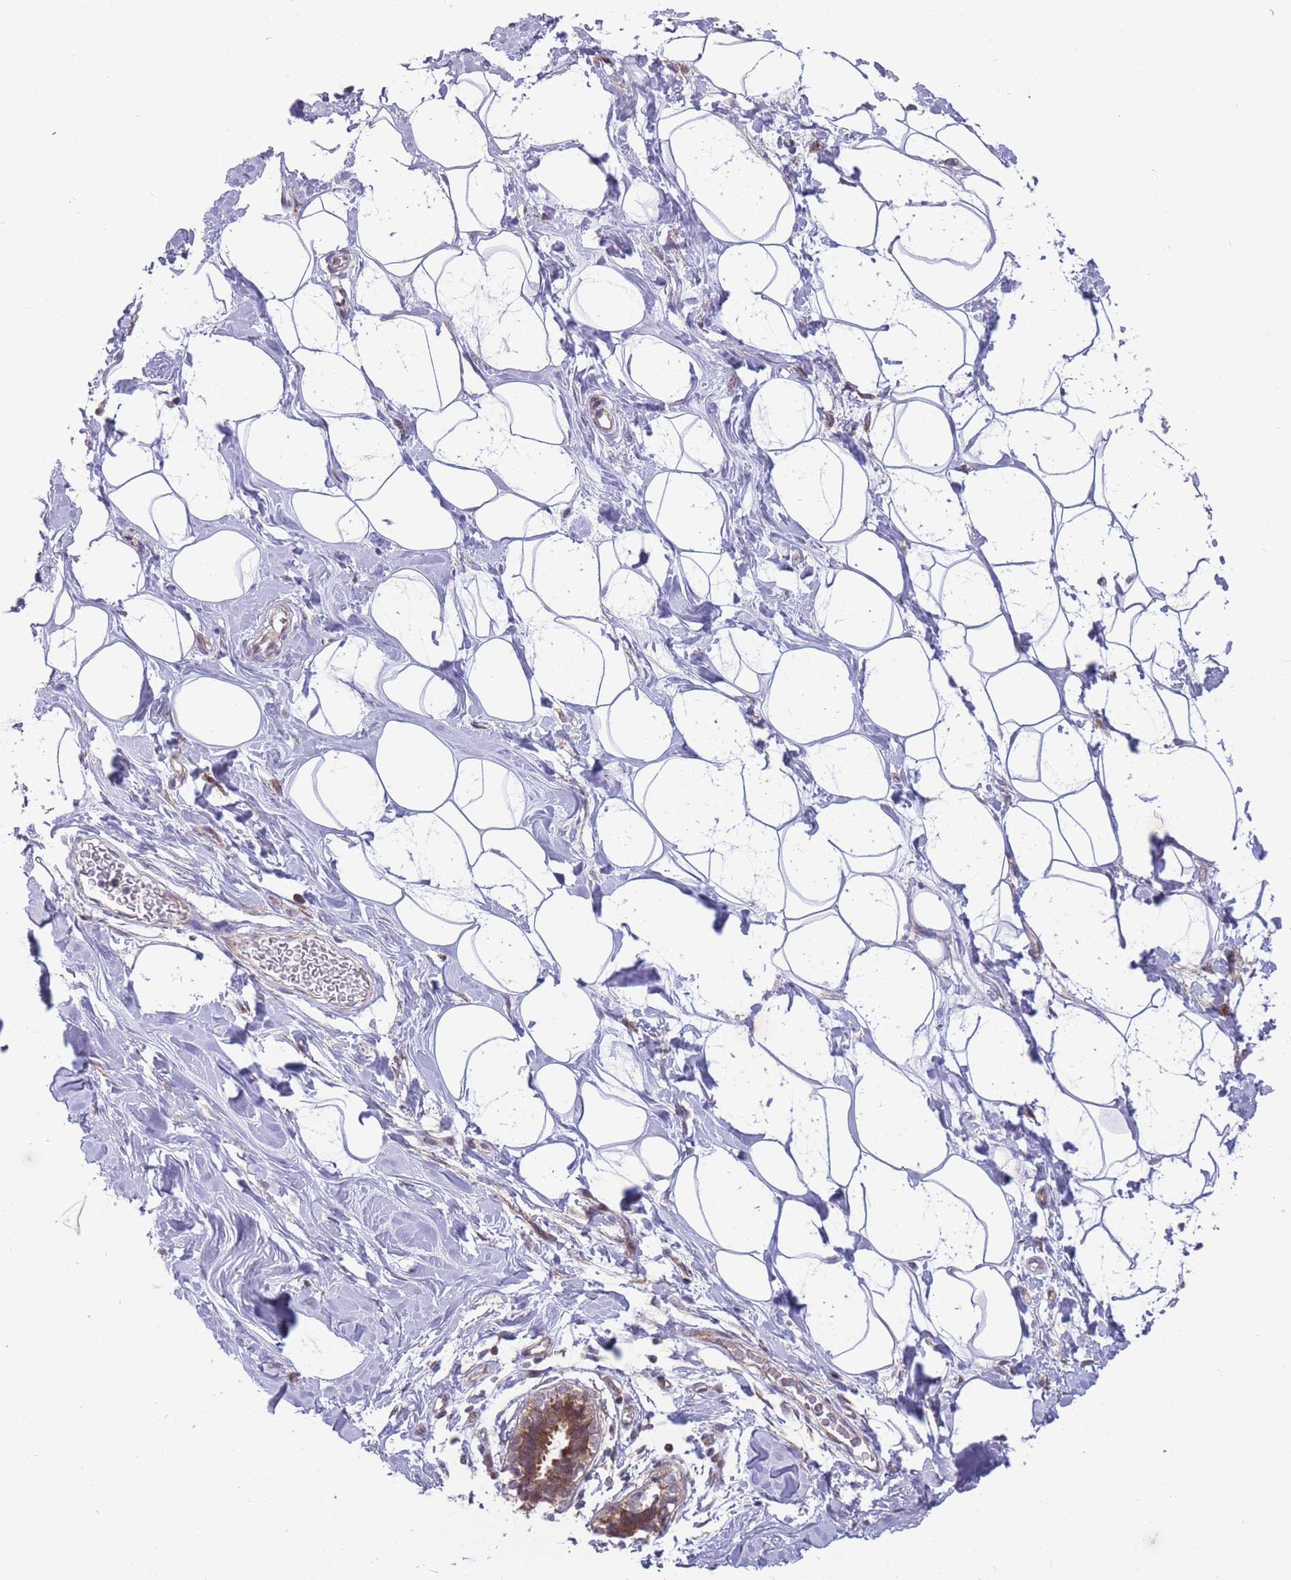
{"staining": {"intensity": "negative", "quantity": "none", "location": "none"}, "tissue": "adipose tissue", "cell_type": "Adipocytes", "image_type": "normal", "snomed": [{"axis": "morphology", "description": "Normal tissue, NOS"}, {"axis": "topography", "description": "Breast"}], "caption": "High magnification brightfield microscopy of unremarkable adipose tissue stained with DAB (3,3'-diaminobenzidine) (brown) and counterstained with hematoxylin (blue): adipocytes show no significant positivity.", "gene": "RIC8A", "patient": {"sex": "female", "age": 26}}